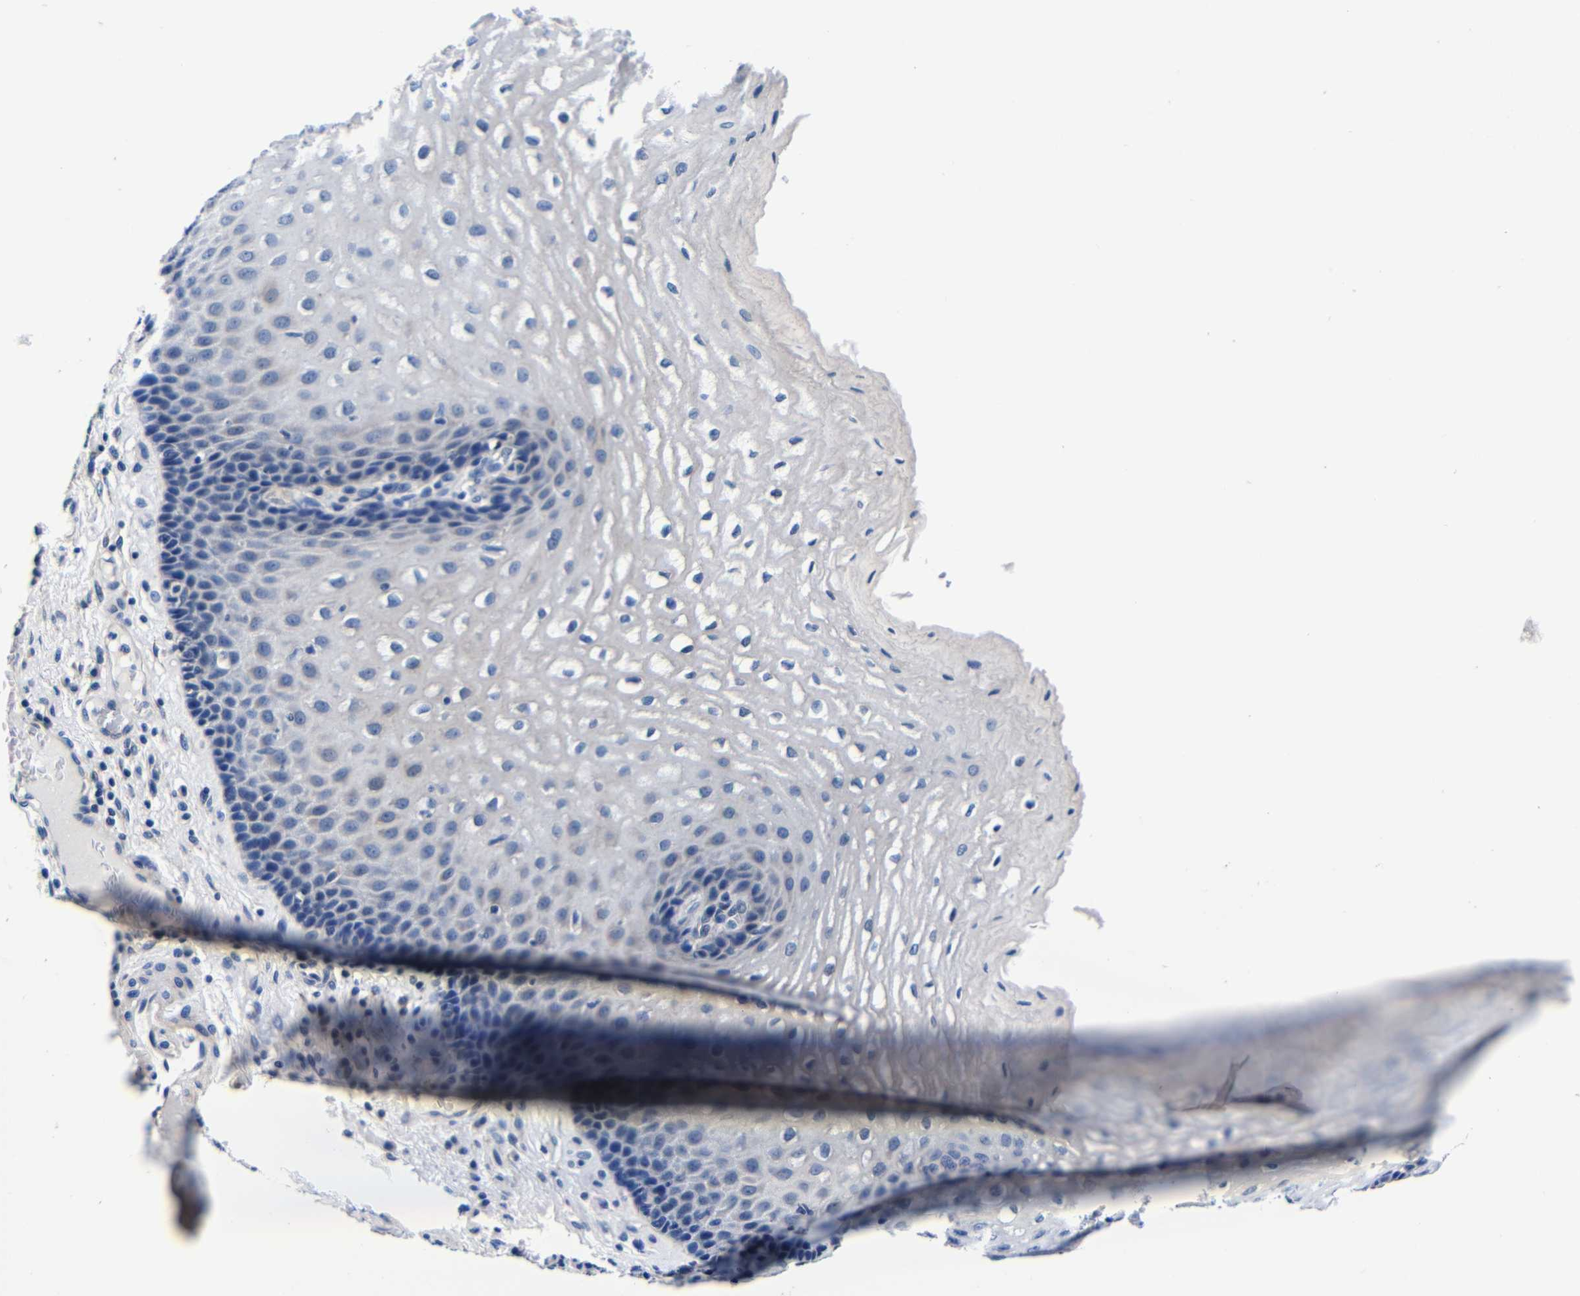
{"staining": {"intensity": "negative", "quantity": "none", "location": "none"}, "tissue": "esophagus", "cell_type": "Squamous epithelial cells", "image_type": "normal", "snomed": [{"axis": "morphology", "description": "Normal tissue, NOS"}, {"axis": "topography", "description": "Esophagus"}], "caption": "High power microscopy histopathology image of an IHC image of unremarkable esophagus, revealing no significant positivity in squamous epithelial cells. (Stains: DAB IHC with hematoxylin counter stain, Microscopy: brightfield microscopy at high magnification).", "gene": "DEPP1", "patient": {"sex": "male", "age": 54}}